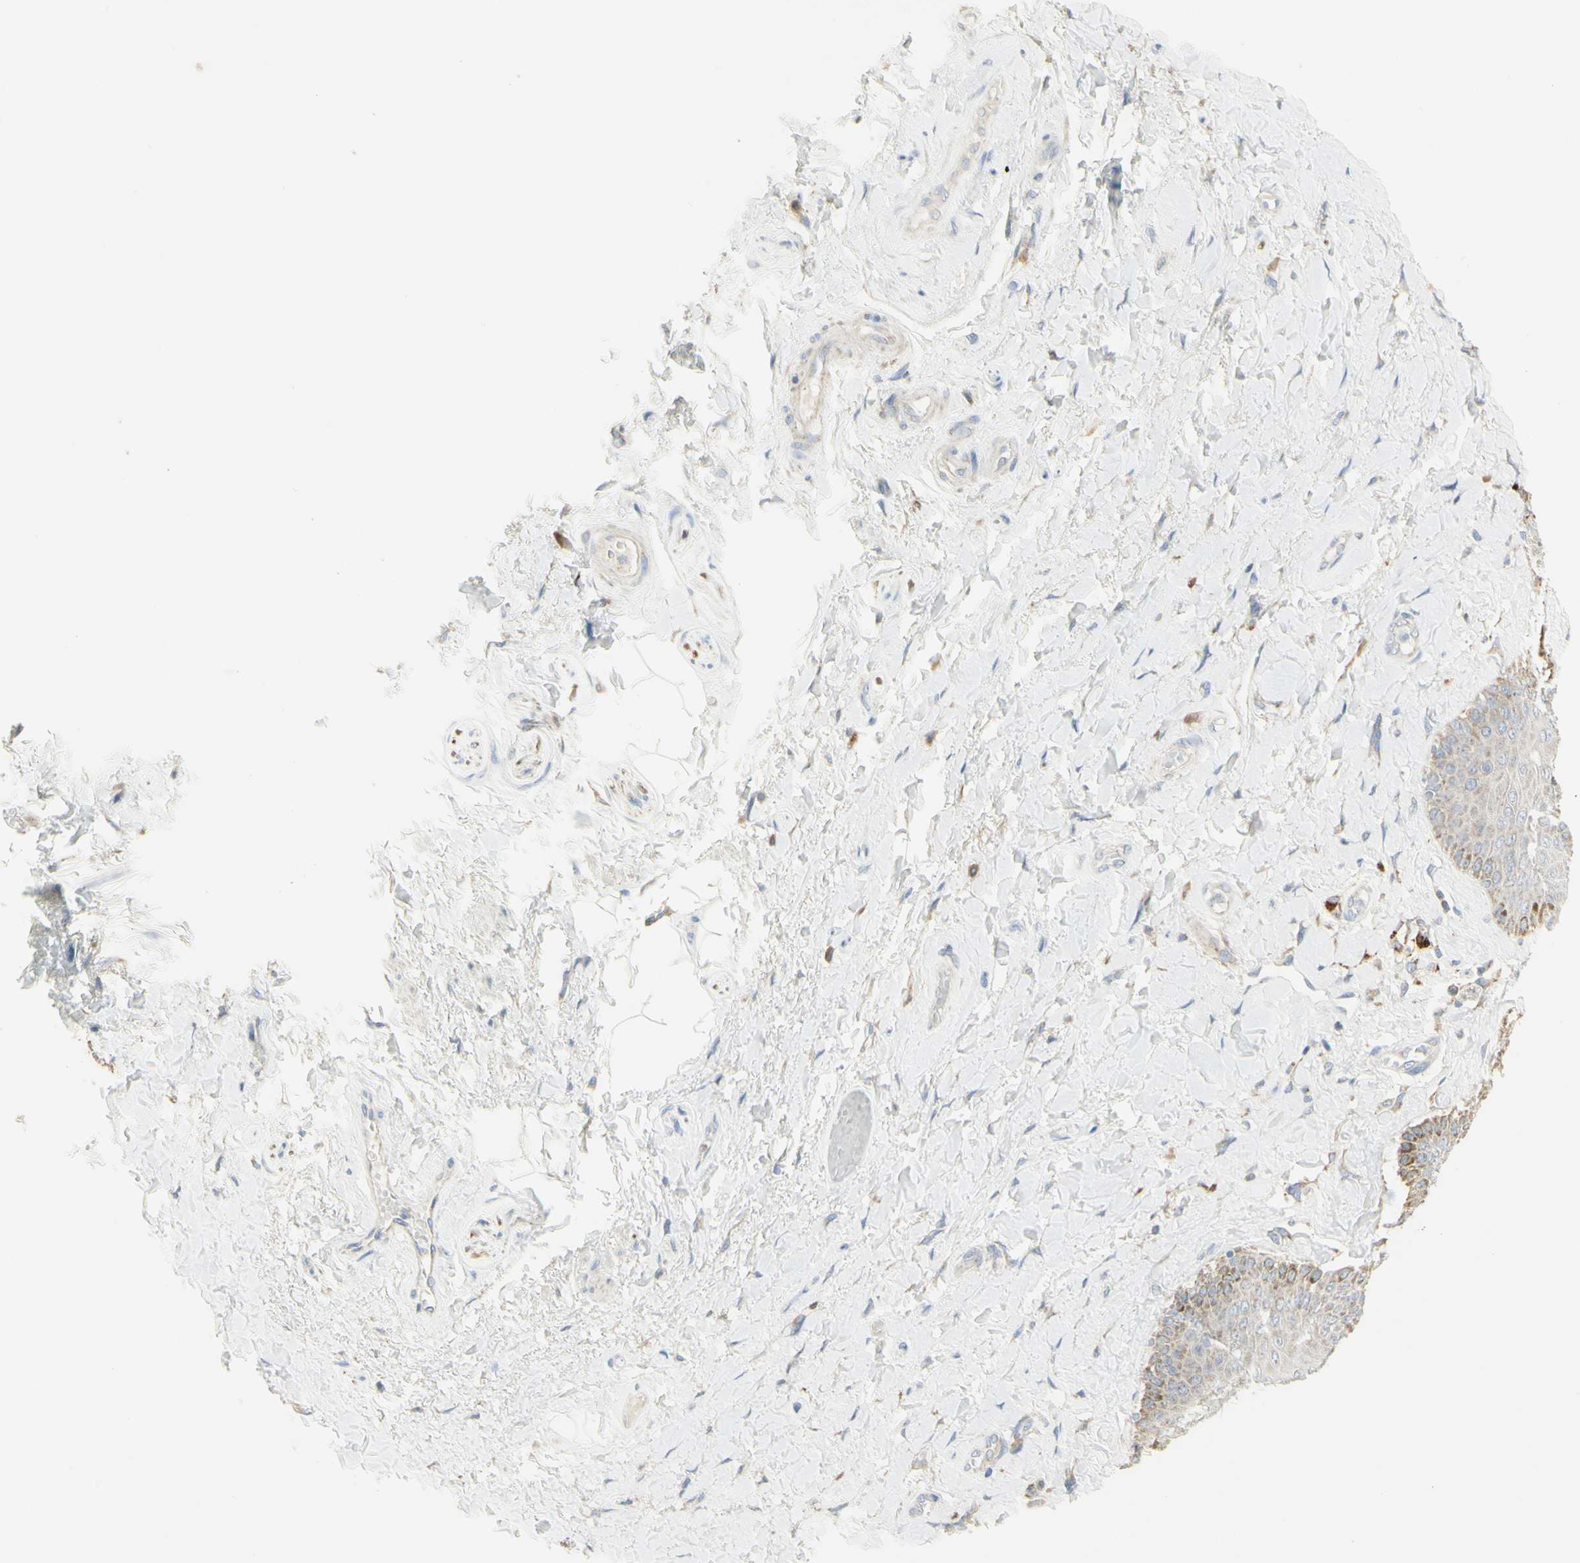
{"staining": {"intensity": "weak", "quantity": "<25%", "location": "cytoplasmic/membranous"}, "tissue": "skin", "cell_type": "Epidermal cells", "image_type": "normal", "snomed": [{"axis": "morphology", "description": "Normal tissue, NOS"}, {"axis": "topography", "description": "Anal"}], "caption": "Immunohistochemistry photomicrograph of normal skin: human skin stained with DAB (3,3'-diaminobenzidine) reveals no significant protein staining in epidermal cells. (Immunohistochemistry (ihc), brightfield microscopy, high magnification).", "gene": "CNTNAP1", "patient": {"sex": "male", "age": 69}}